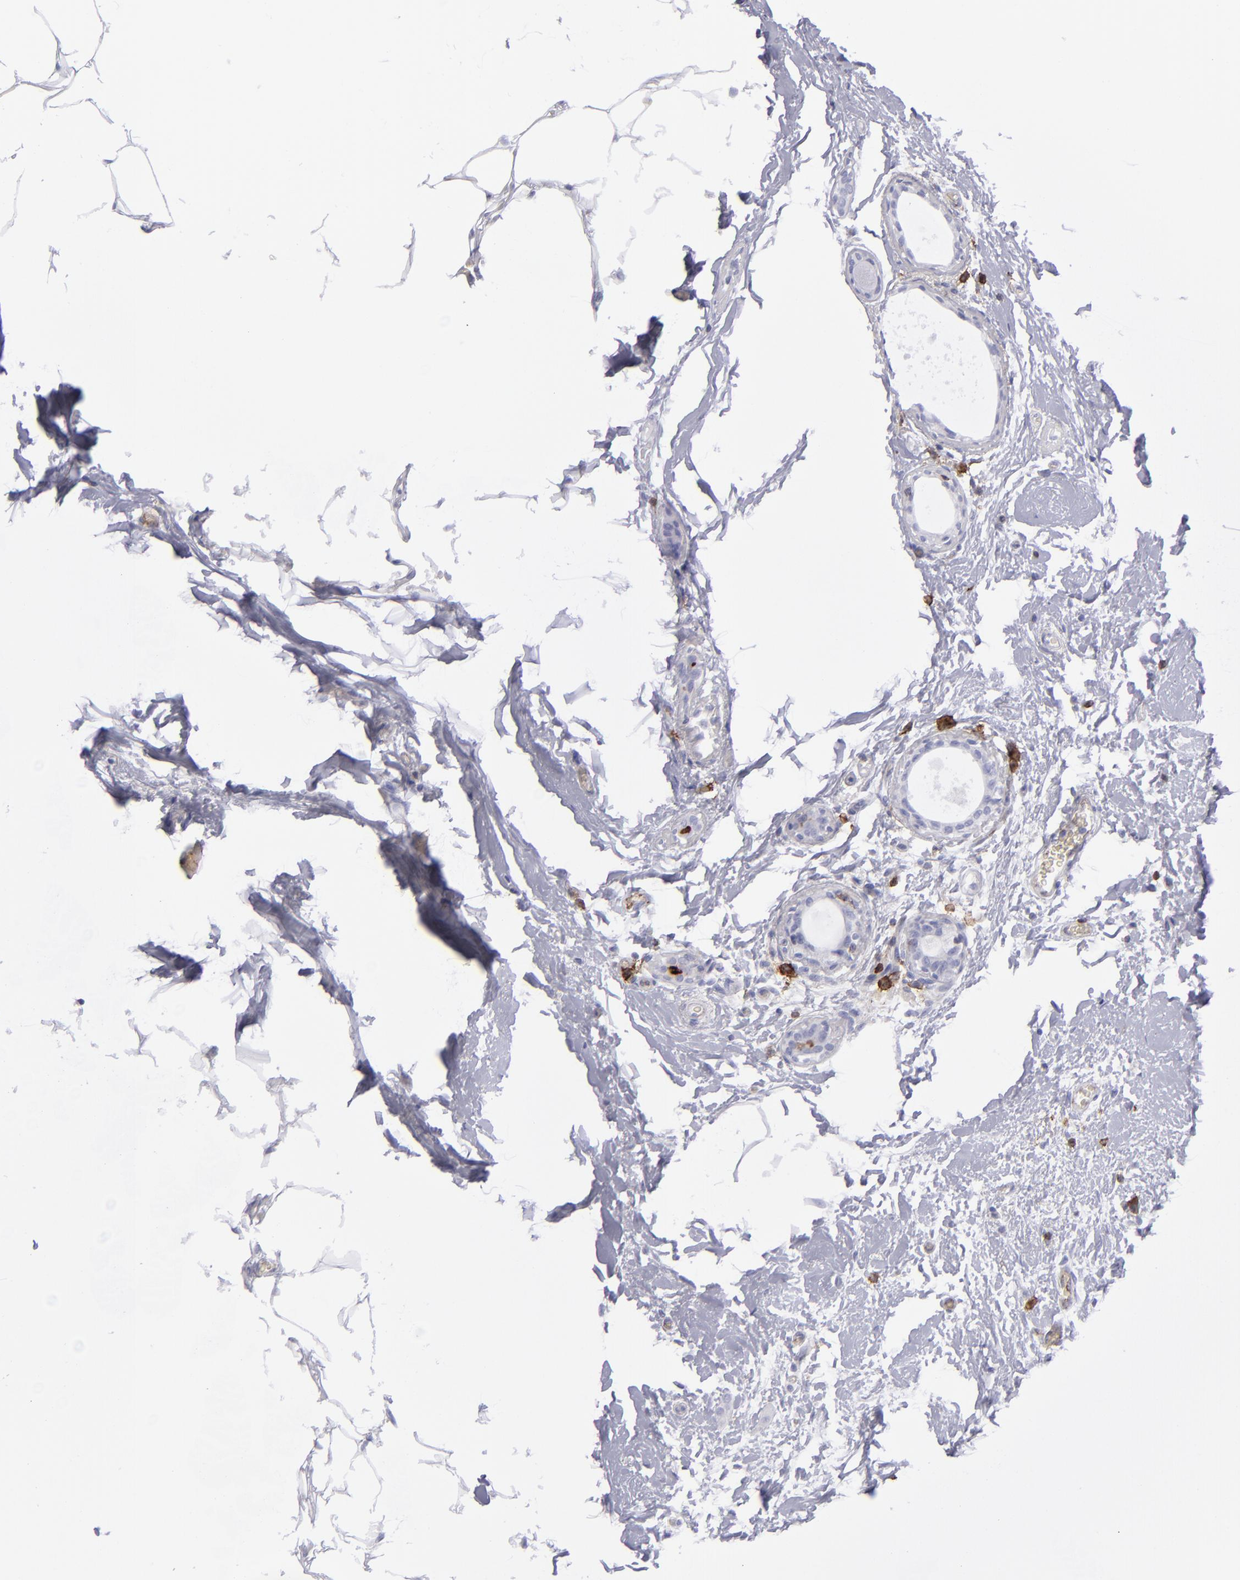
{"staining": {"intensity": "negative", "quantity": "none", "location": "none"}, "tissue": "breast cancer", "cell_type": "Tumor cells", "image_type": "cancer", "snomed": [{"axis": "morphology", "description": "Lobular carcinoma"}, {"axis": "topography", "description": "Breast"}], "caption": "Immunohistochemical staining of lobular carcinoma (breast) displays no significant positivity in tumor cells. The staining was performed using DAB to visualize the protein expression in brown, while the nuclei were stained in blue with hematoxylin (Magnification: 20x).", "gene": "CD27", "patient": {"sex": "female", "age": 55}}